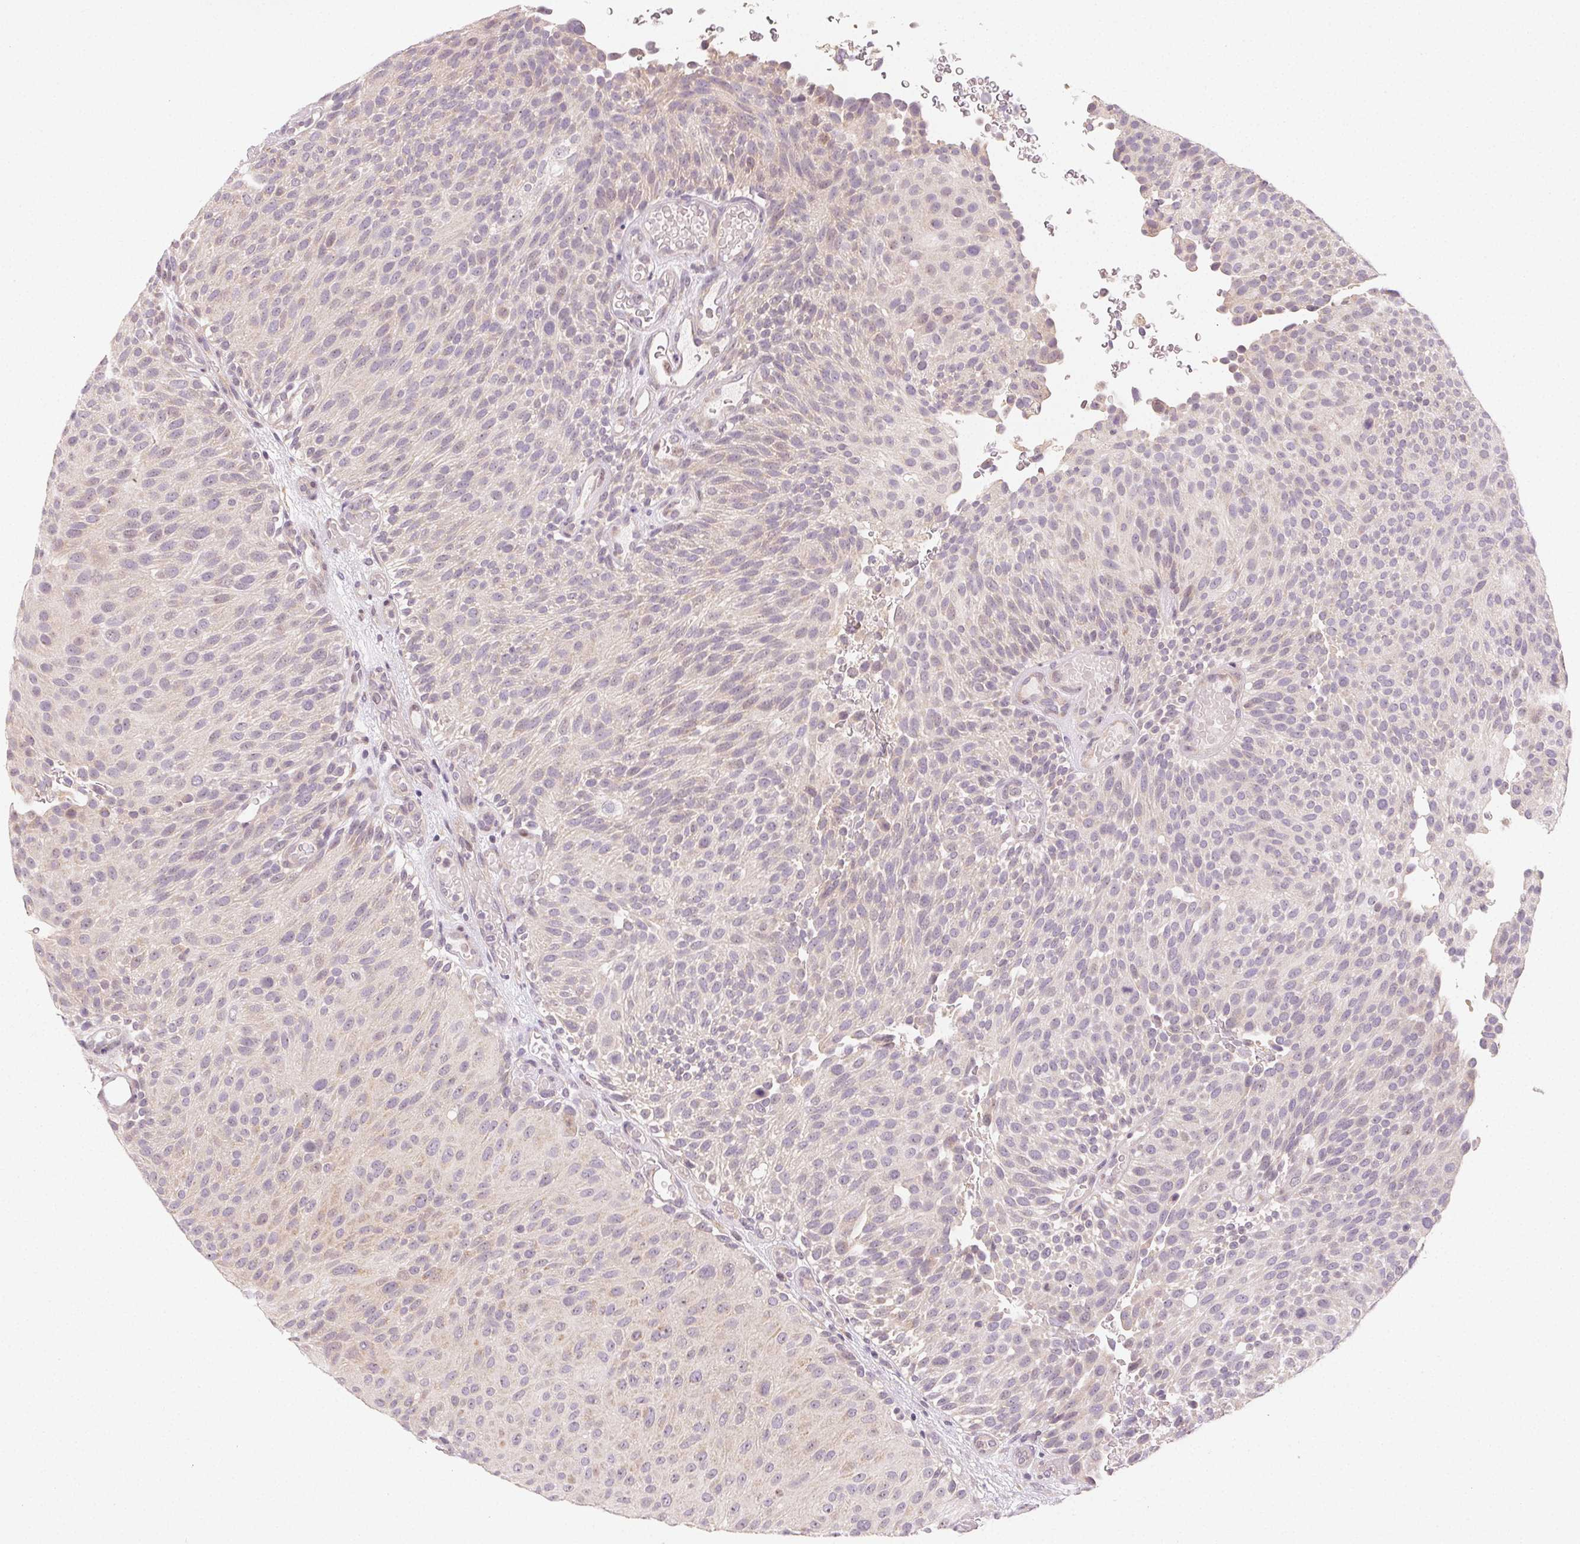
{"staining": {"intensity": "negative", "quantity": "none", "location": "none"}, "tissue": "urothelial cancer", "cell_type": "Tumor cells", "image_type": "cancer", "snomed": [{"axis": "morphology", "description": "Urothelial carcinoma, Low grade"}, {"axis": "topography", "description": "Urinary bladder"}], "caption": "DAB immunohistochemical staining of urothelial cancer displays no significant positivity in tumor cells.", "gene": "MYBL1", "patient": {"sex": "male", "age": 78}}